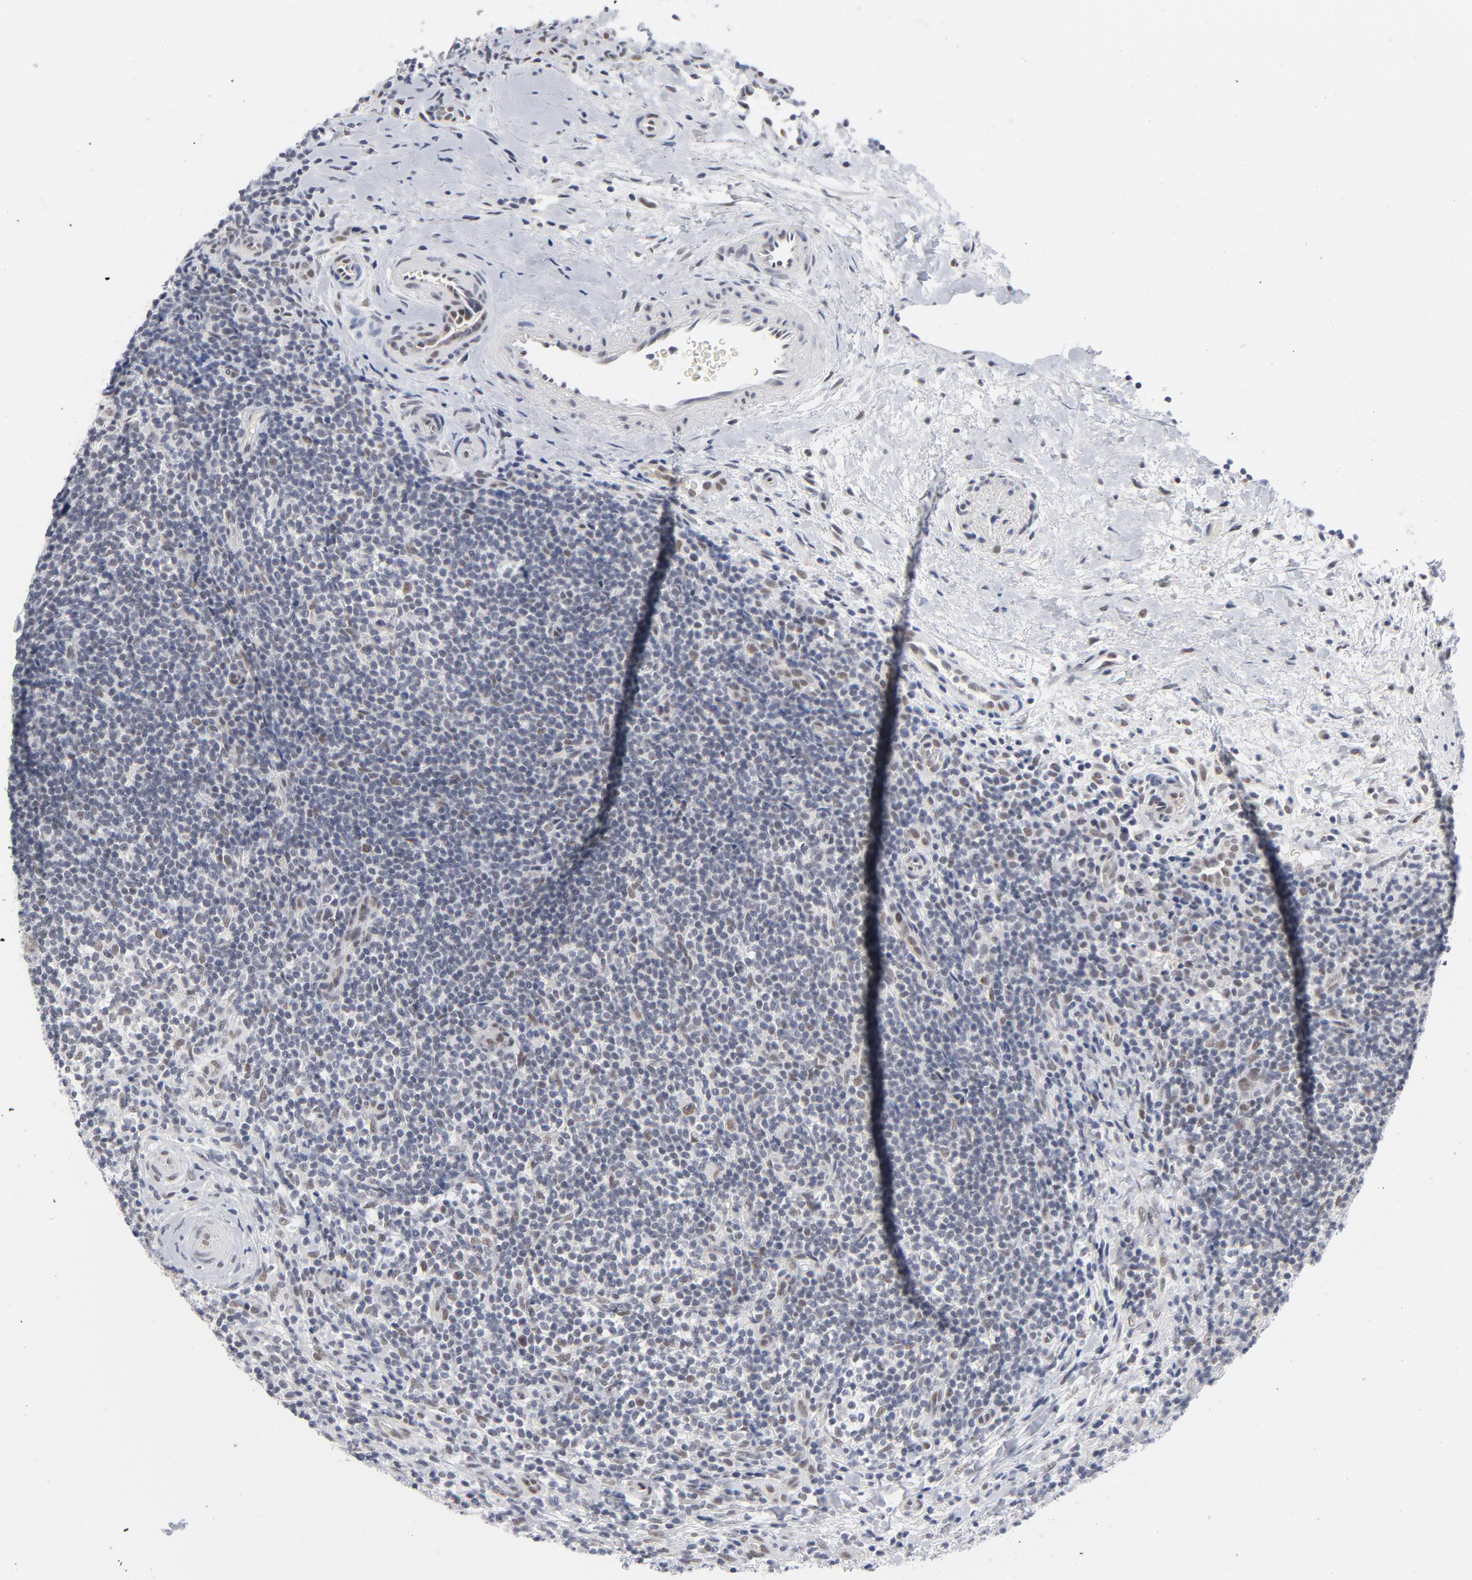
{"staining": {"intensity": "weak", "quantity": "25%-75%", "location": "nuclear"}, "tissue": "lymphoma", "cell_type": "Tumor cells", "image_type": "cancer", "snomed": [{"axis": "morphology", "description": "Malignant lymphoma, non-Hodgkin's type, Low grade"}, {"axis": "topography", "description": "Lymph node"}], "caption": "Malignant lymphoma, non-Hodgkin's type (low-grade) tissue shows weak nuclear expression in about 25%-75% of tumor cells, visualized by immunohistochemistry. (IHC, brightfield microscopy, high magnification).", "gene": "BAP1", "patient": {"sex": "female", "age": 76}}